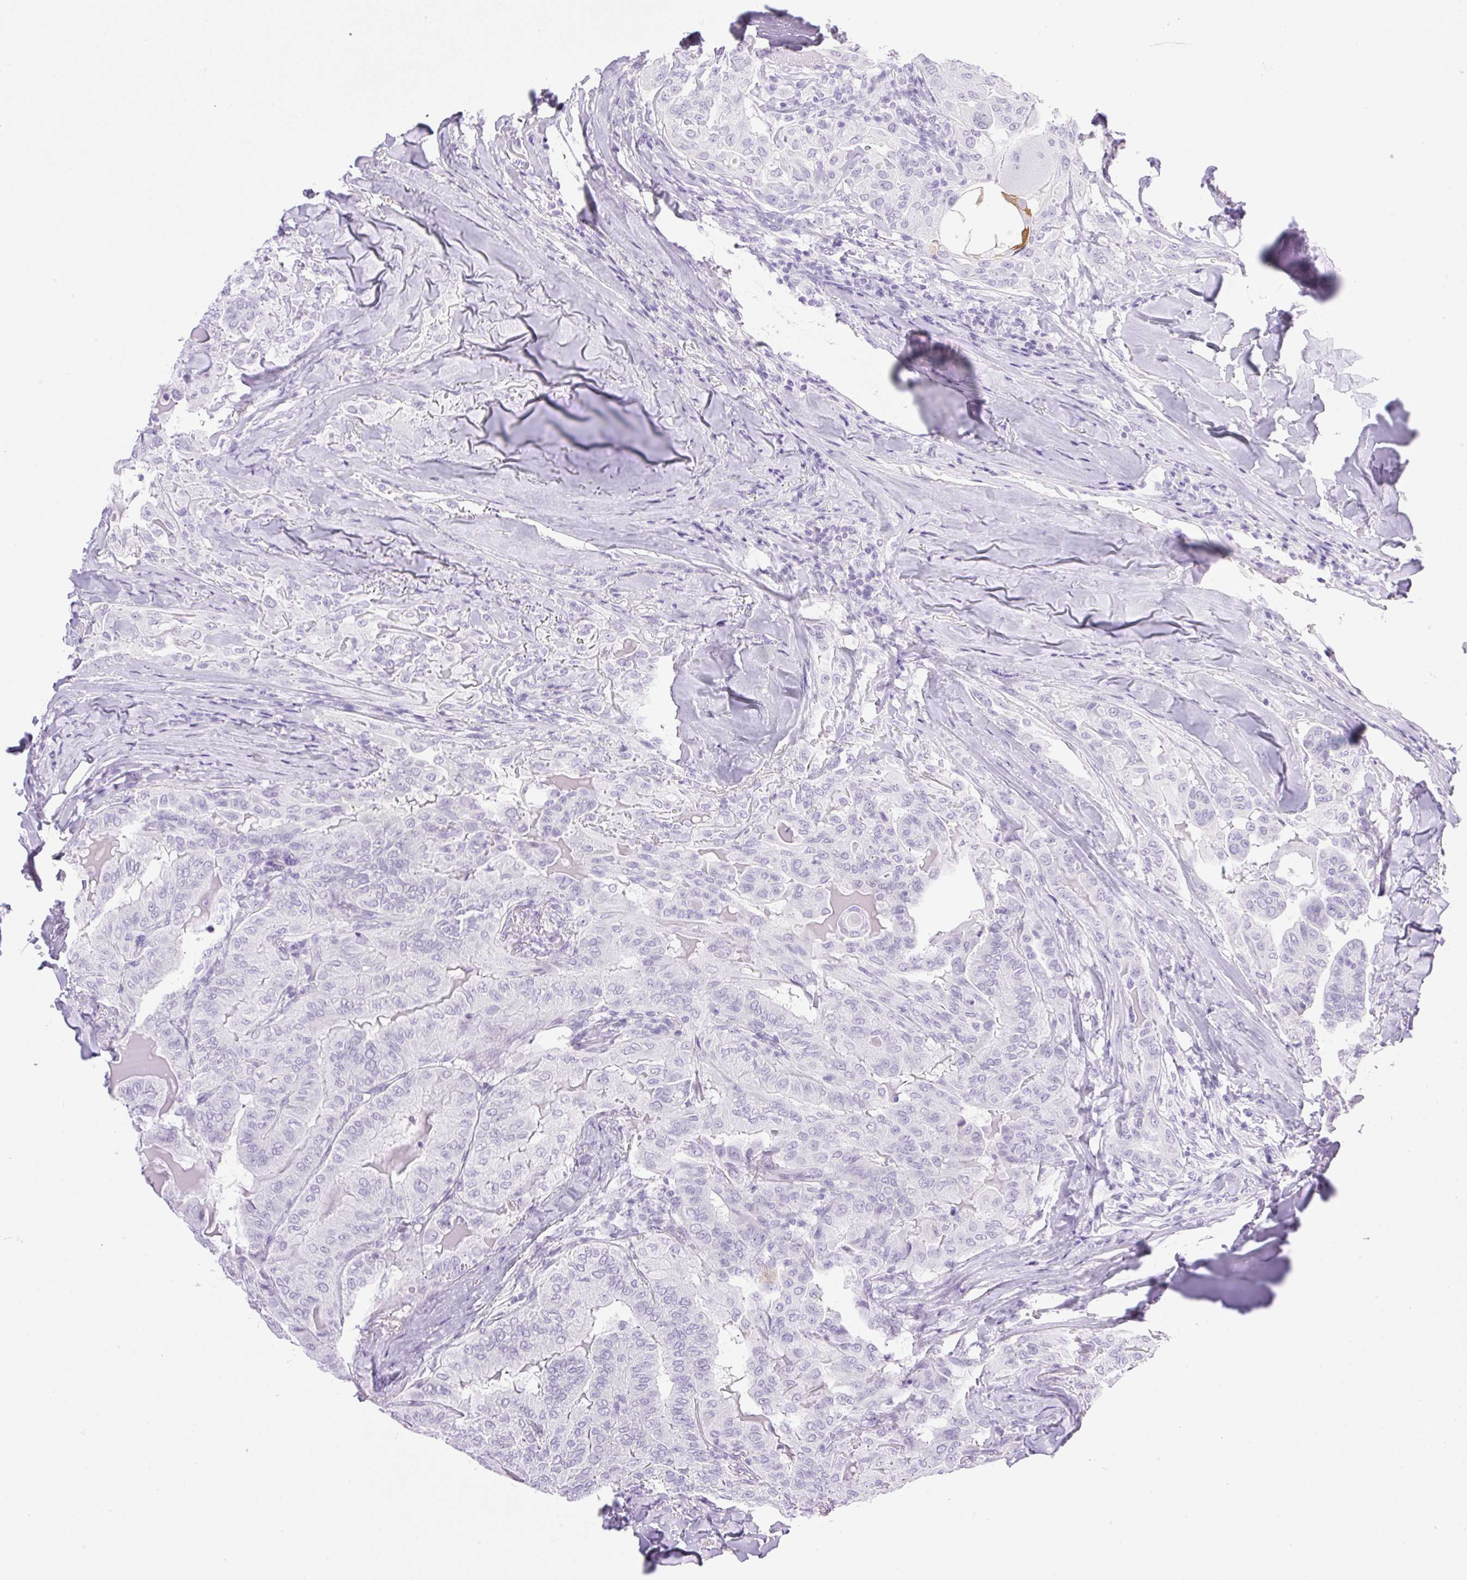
{"staining": {"intensity": "negative", "quantity": "none", "location": "none"}, "tissue": "thyroid cancer", "cell_type": "Tumor cells", "image_type": "cancer", "snomed": [{"axis": "morphology", "description": "Papillary adenocarcinoma, NOS"}, {"axis": "topography", "description": "Thyroid gland"}], "caption": "Tumor cells show no significant staining in papillary adenocarcinoma (thyroid).", "gene": "SPRR4", "patient": {"sex": "female", "age": 68}}